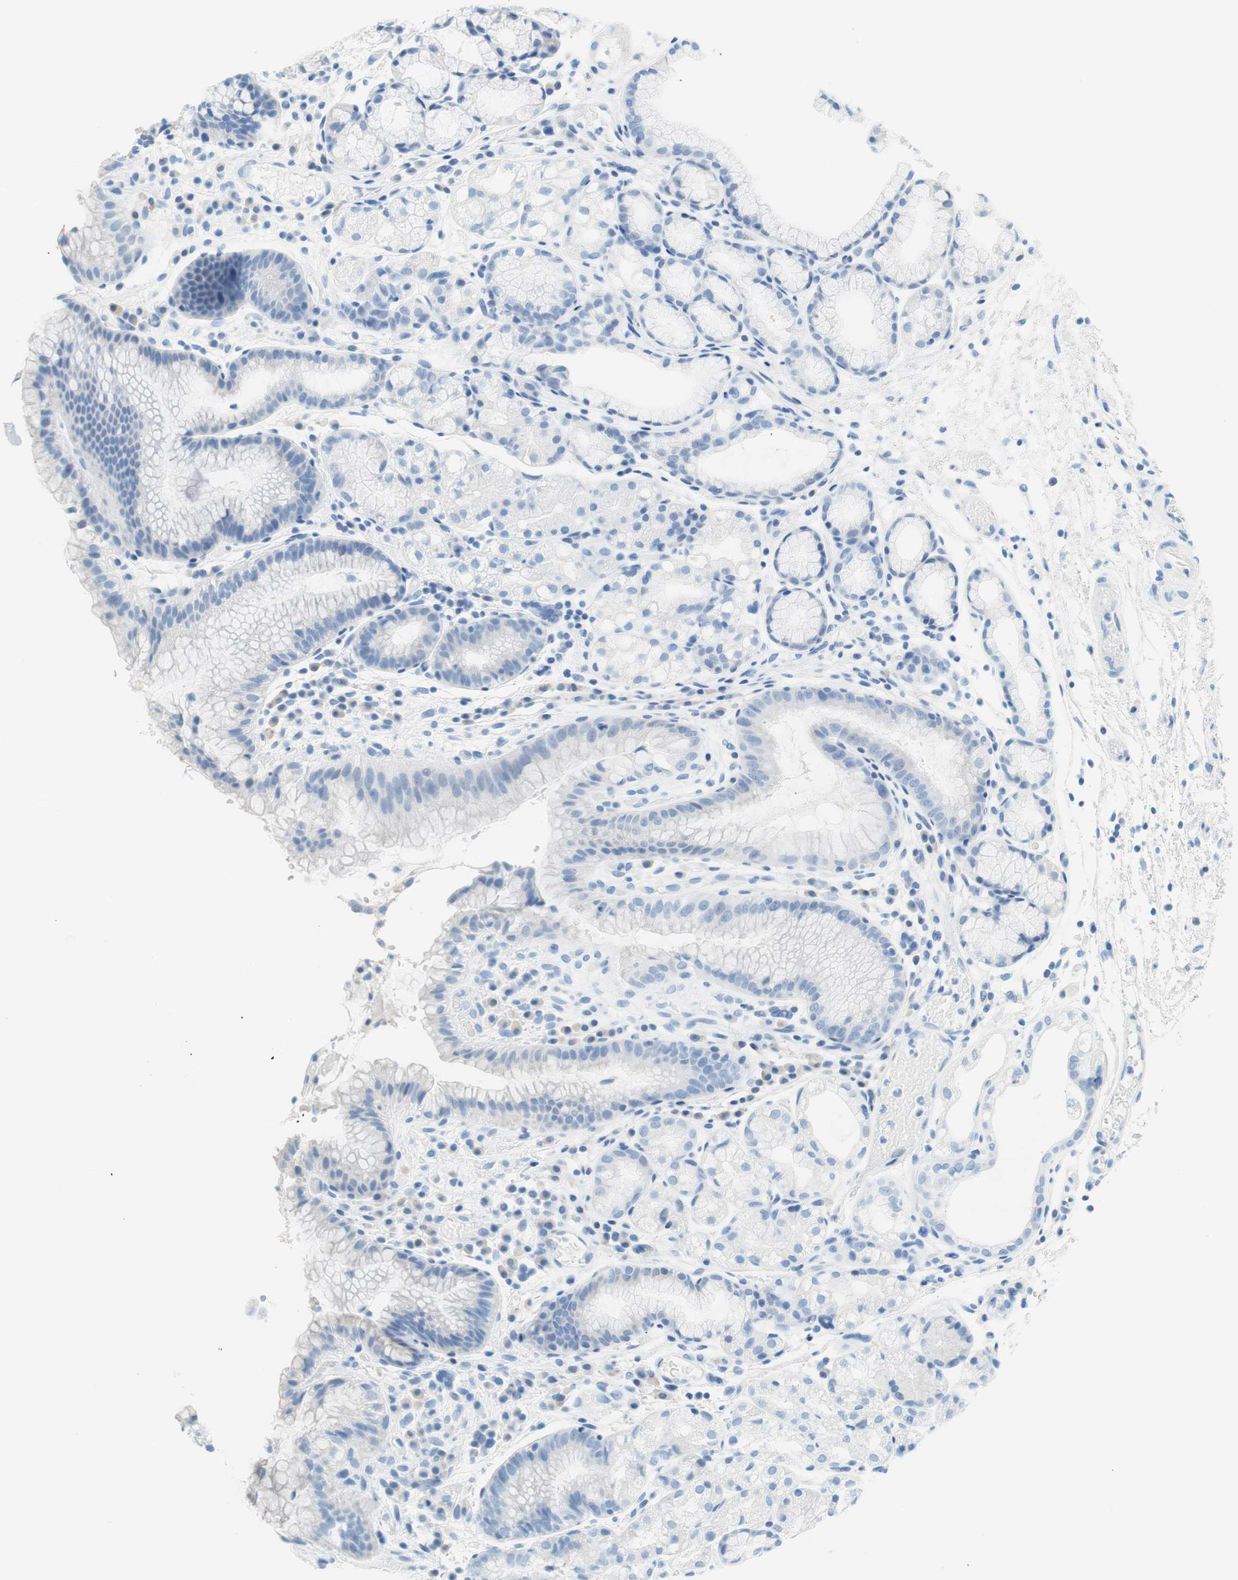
{"staining": {"intensity": "negative", "quantity": "none", "location": "none"}, "tissue": "stomach", "cell_type": "Glandular cells", "image_type": "normal", "snomed": [{"axis": "morphology", "description": "Normal tissue, NOS"}, {"axis": "topography", "description": "Stomach, upper"}], "caption": "A high-resolution histopathology image shows immunohistochemistry staining of unremarkable stomach, which exhibits no significant staining in glandular cells. The staining was performed using DAB (3,3'-diaminobenzidine) to visualize the protein expression in brown, while the nuclei were stained in blue with hematoxylin (Magnification: 20x).", "gene": "MYH1", "patient": {"sex": "male", "age": 72}}